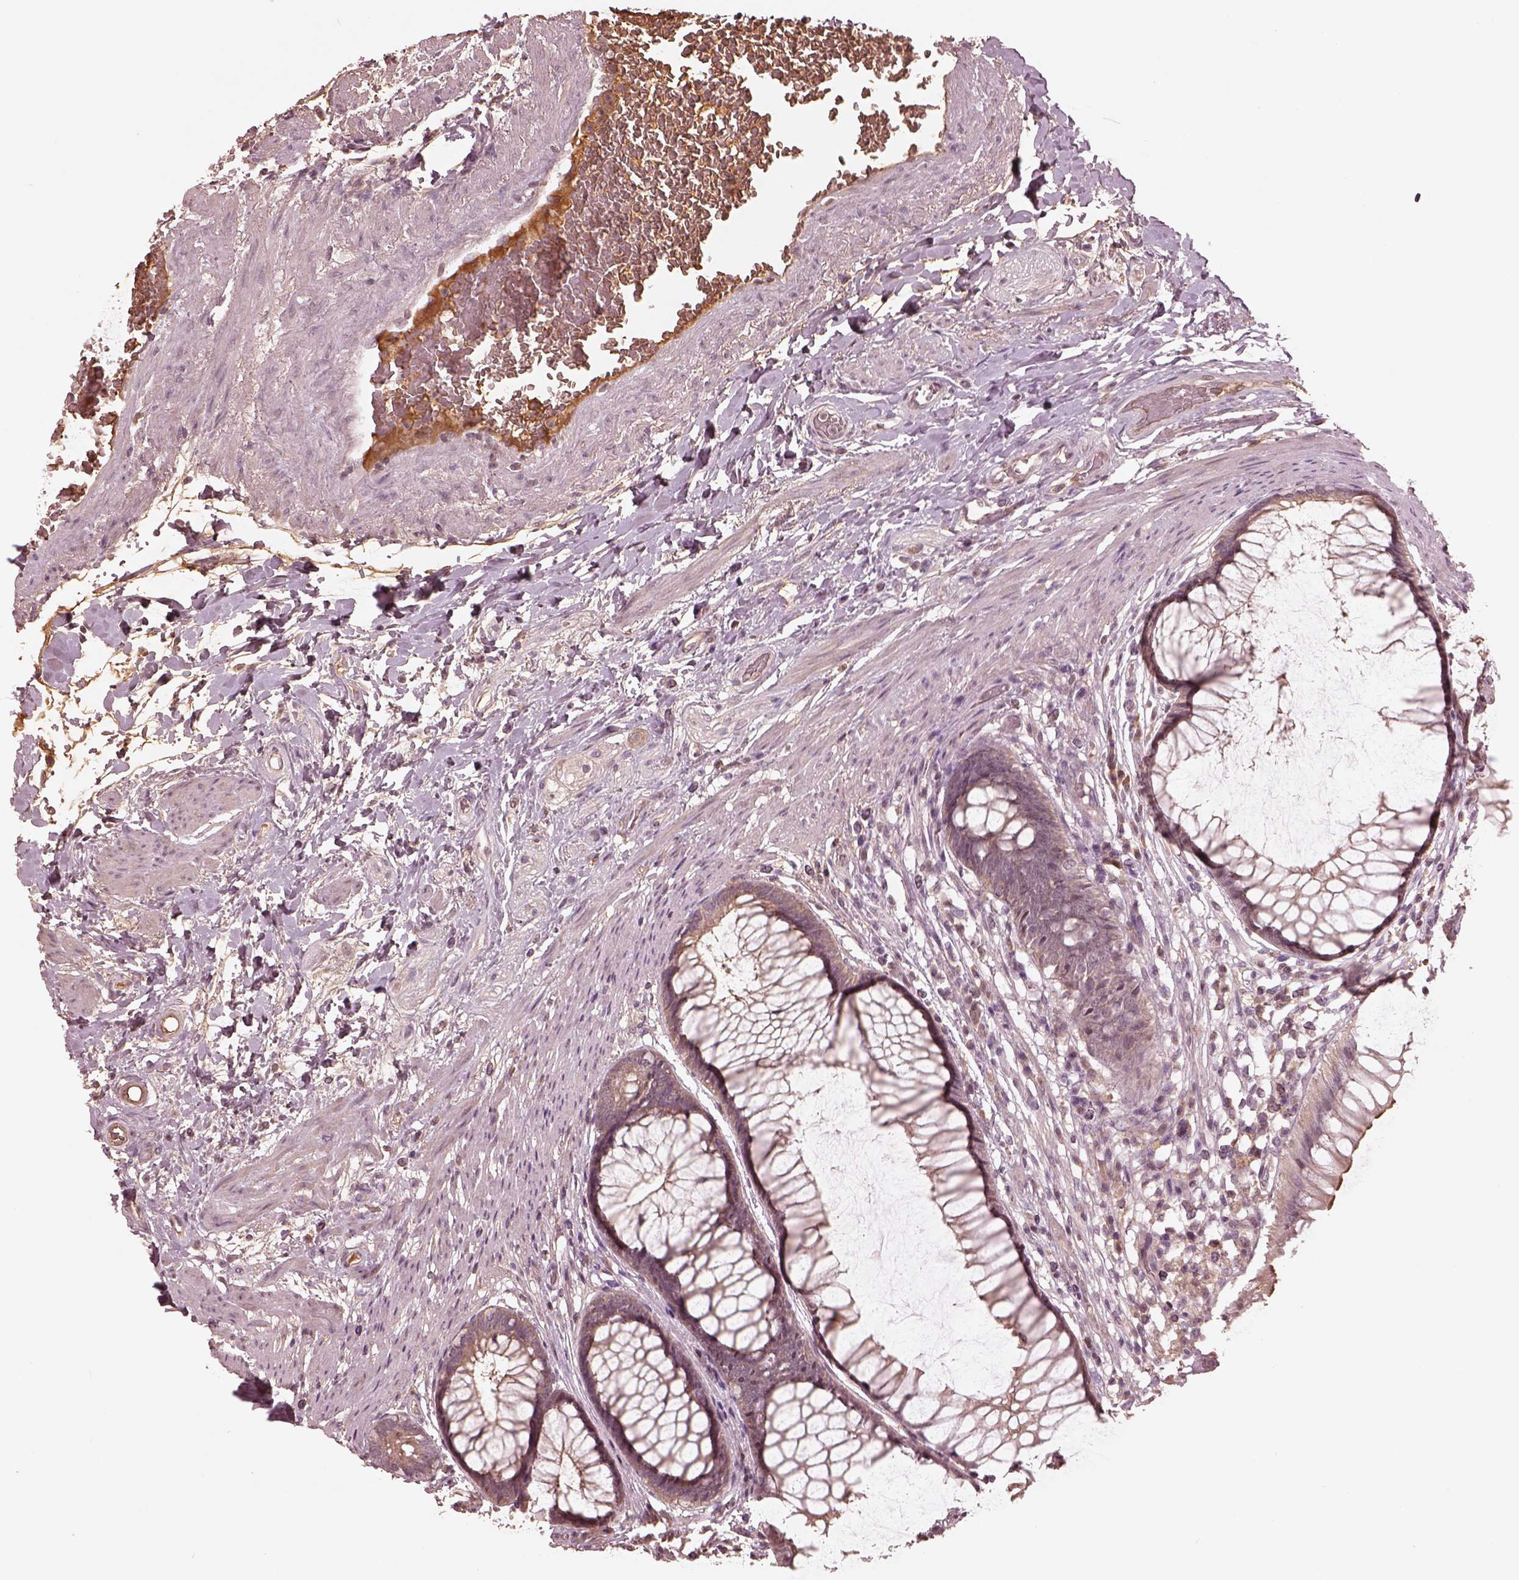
{"staining": {"intensity": "weak", "quantity": "<25%", "location": "cytoplasmic/membranous"}, "tissue": "rectum", "cell_type": "Glandular cells", "image_type": "normal", "snomed": [{"axis": "morphology", "description": "Normal tissue, NOS"}, {"axis": "topography", "description": "Smooth muscle"}, {"axis": "topography", "description": "Rectum"}], "caption": "Protein analysis of unremarkable rectum shows no significant staining in glandular cells.", "gene": "TF", "patient": {"sex": "male", "age": 53}}